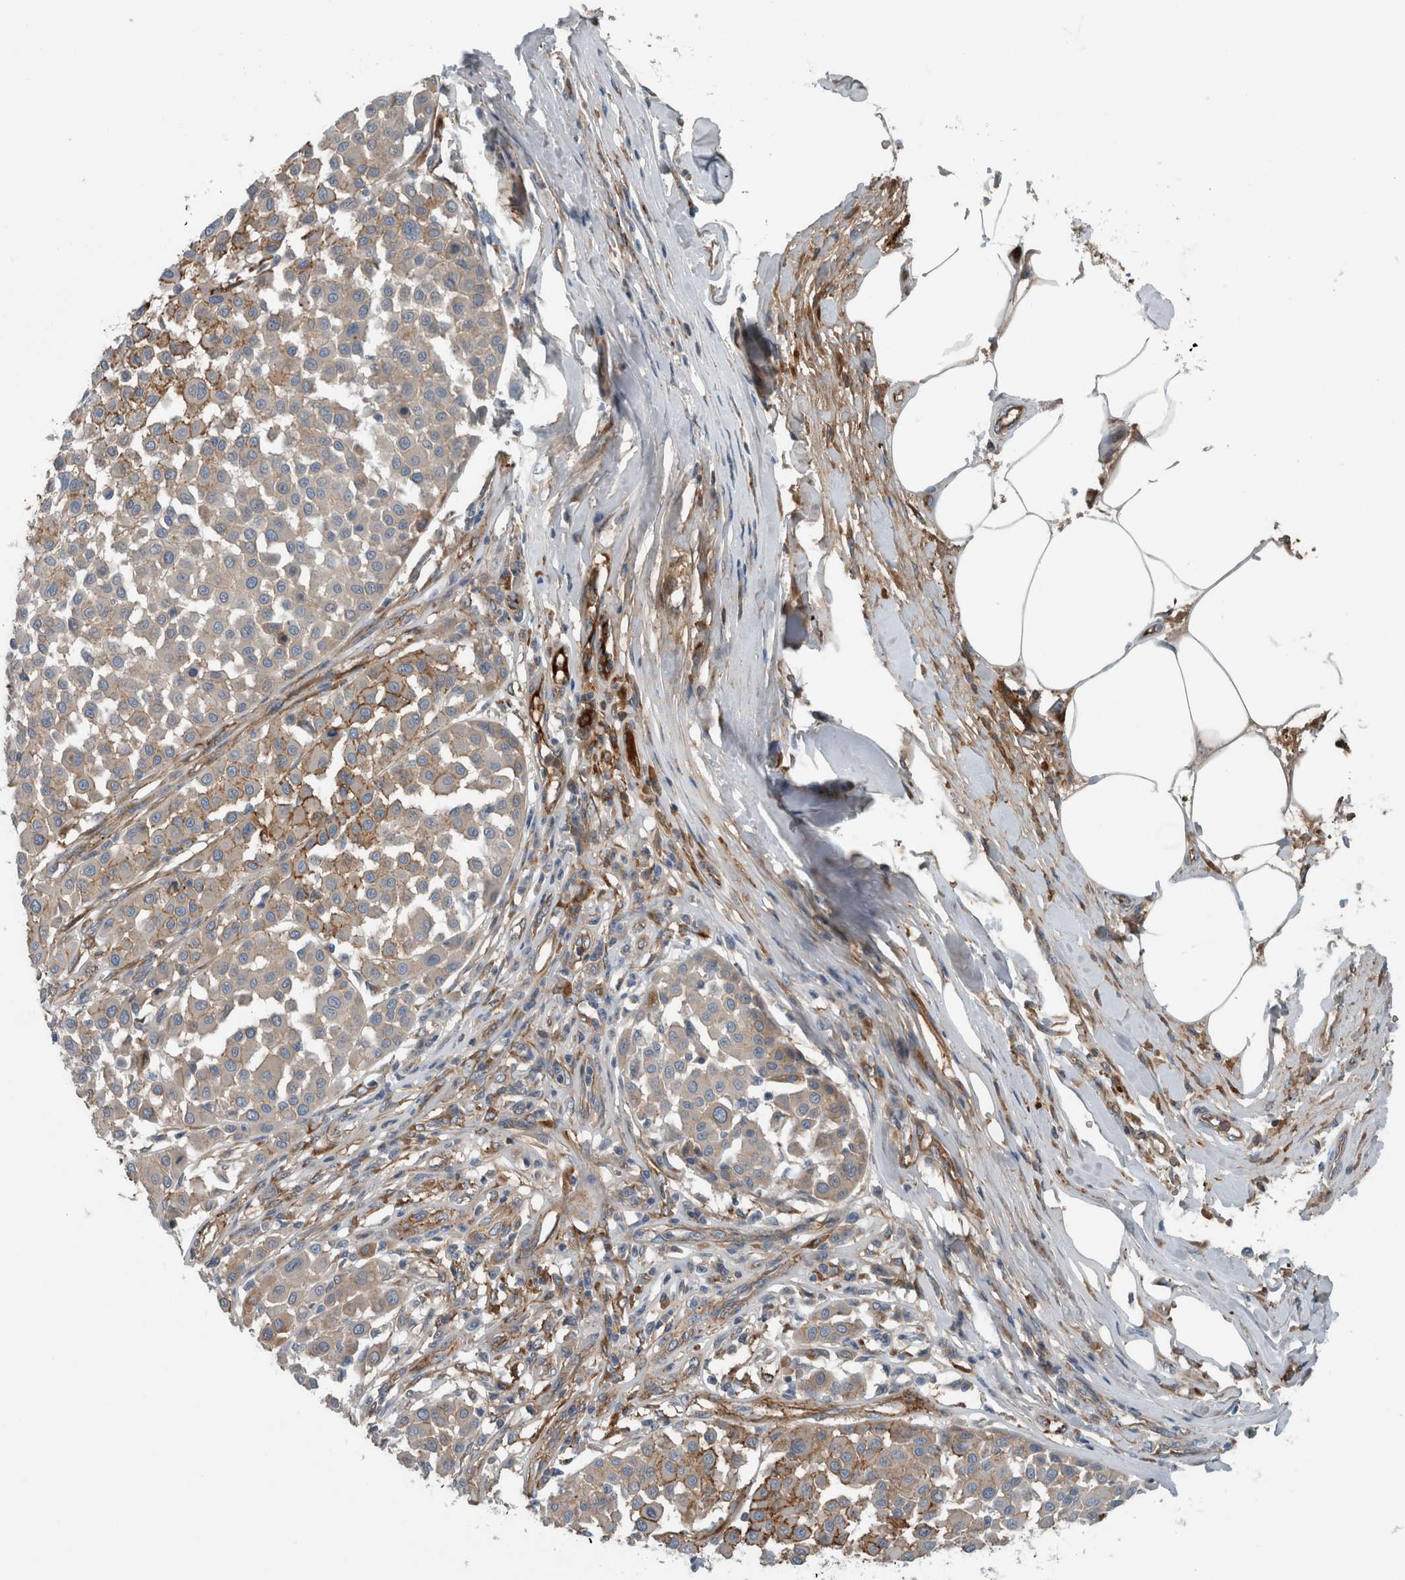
{"staining": {"intensity": "moderate", "quantity": "<25%", "location": "cytoplasmic/membranous"}, "tissue": "melanoma", "cell_type": "Tumor cells", "image_type": "cancer", "snomed": [{"axis": "morphology", "description": "Malignant melanoma, Metastatic site"}, {"axis": "topography", "description": "Soft tissue"}], "caption": "The immunohistochemical stain shows moderate cytoplasmic/membranous expression in tumor cells of melanoma tissue. The protein of interest is shown in brown color, while the nuclei are stained blue.", "gene": "GLT8D2", "patient": {"sex": "male", "age": 41}}